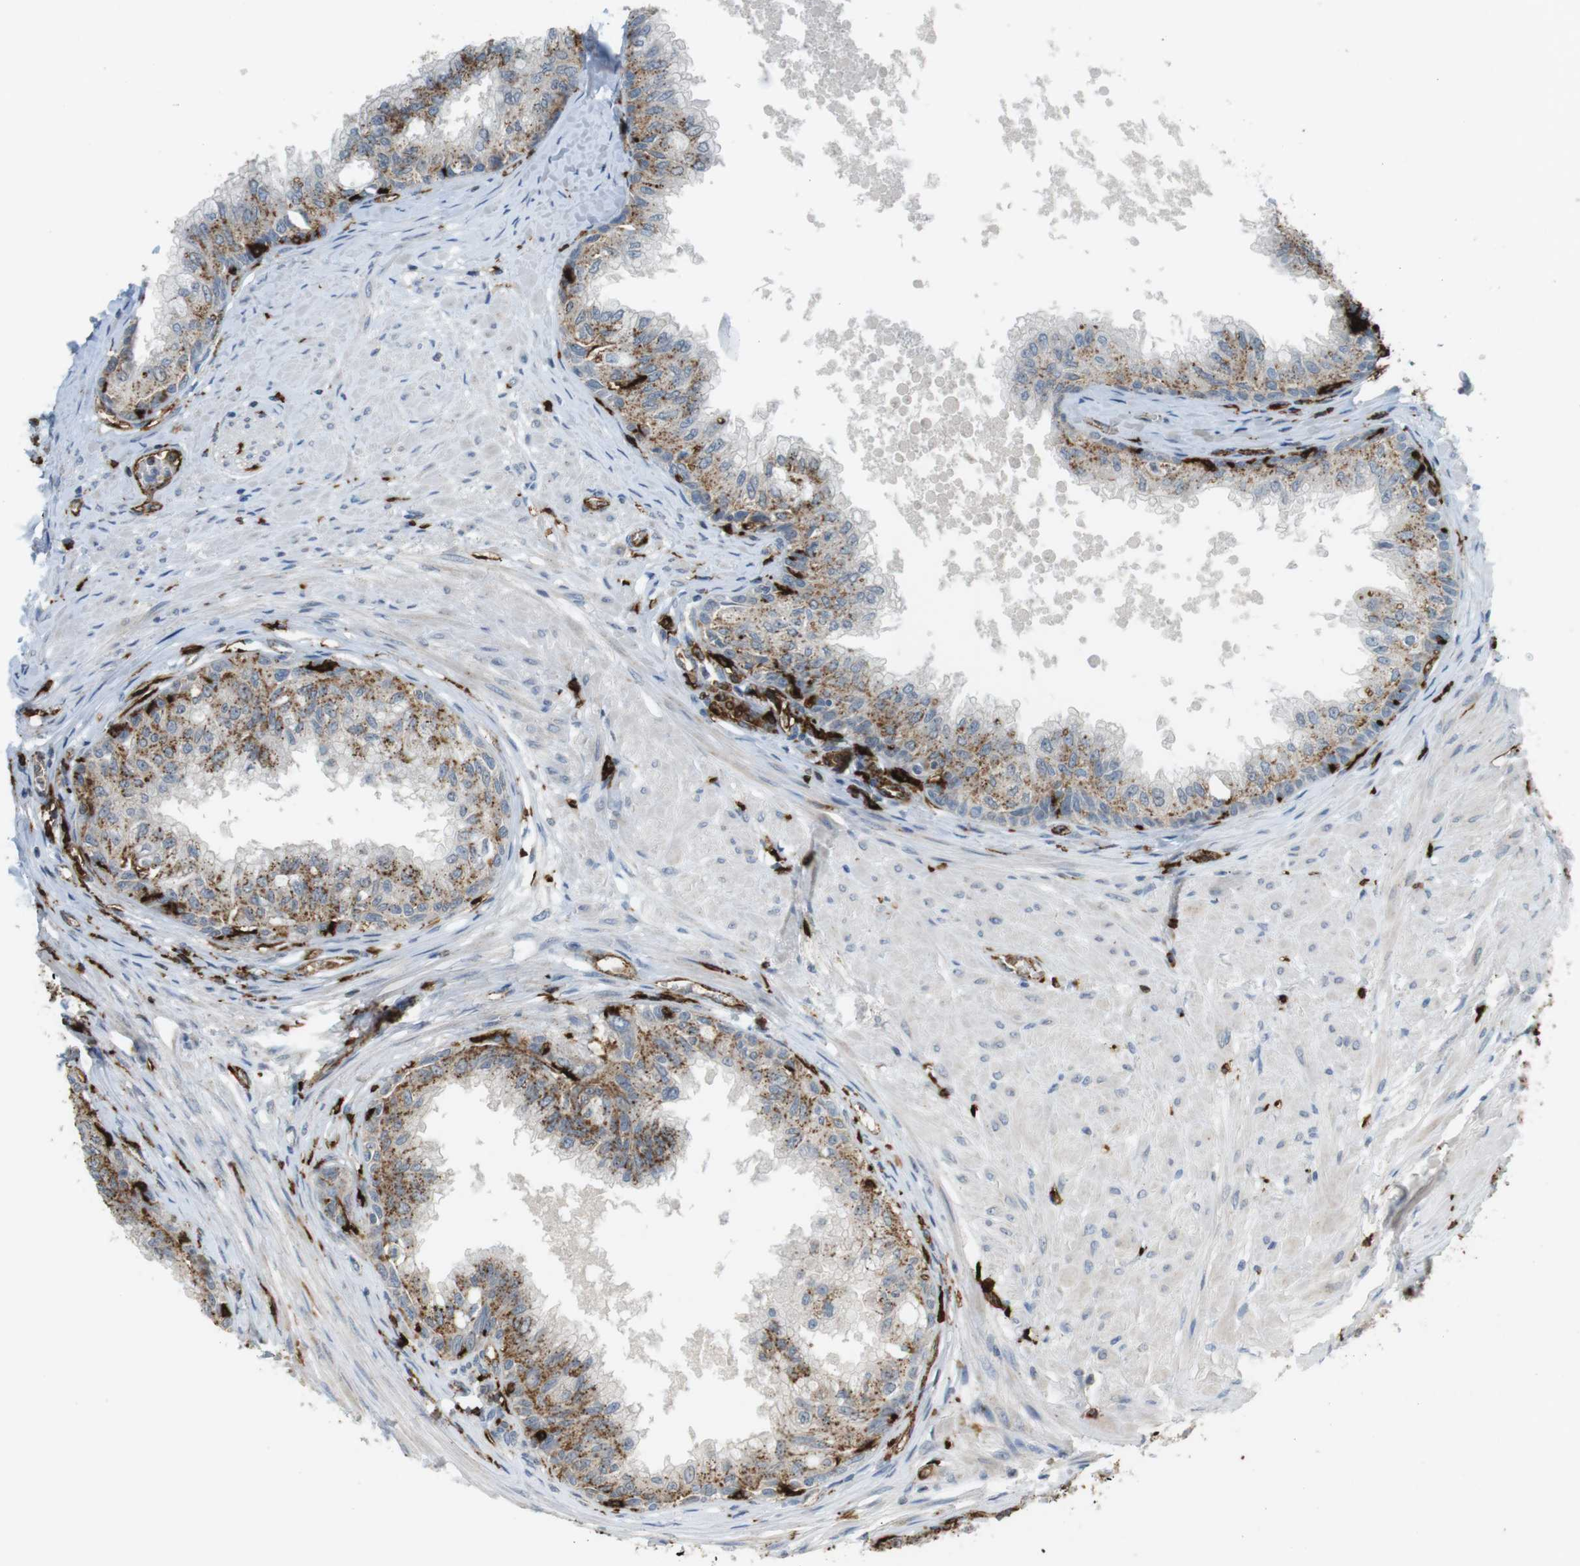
{"staining": {"intensity": "strong", "quantity": "25%-75%", "location": "cytoplasmic/membranous"}, "tissue": "prostate", "cell_type": "Glandular cells", "image_type": "normal", "snomed": [{"axis": "morphology", "description": "Normal tissue, NOS"}, {"axis": "topography", "description": "Prostate"}, {"axis": "topography", "description": "Seminal veicle"}], "caption": "This is a micrograph of IHC staining of normal prostate, which shows strong expression in the cytoplasmic/membranous of glandular cells.", "gene": "HLA", "patient": {"sex": "male", "age": 60}}